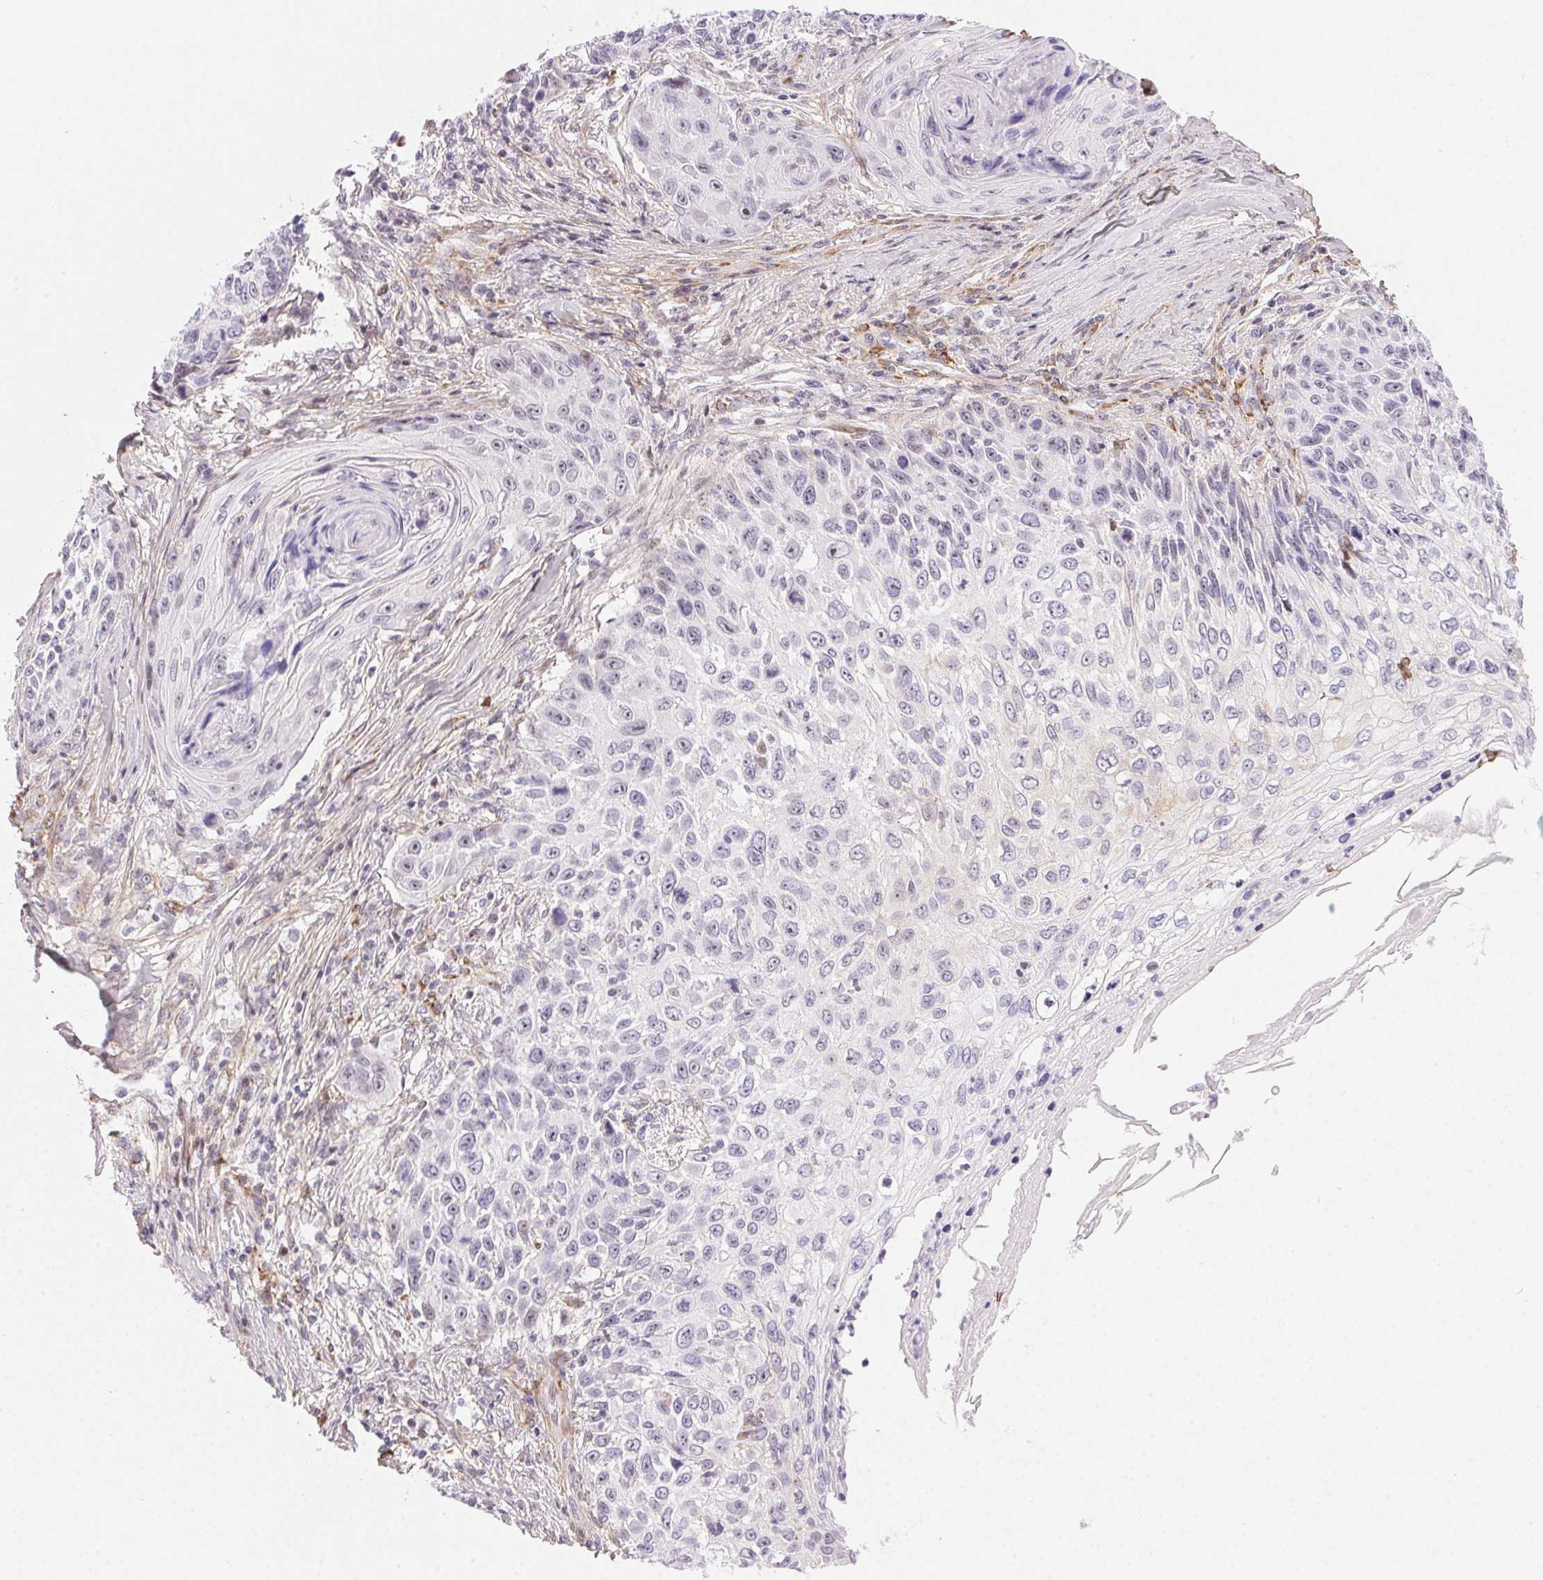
{"staining": {"intensity": "weak", "quantity": "<25%", "location": "nuclear"}, "tissue": "skin cancer", "cell_type": "Tumor cells", "image_type": "cancer", "snomed": [{"axis": "morphology", "description": "Squamous cell carcinoma, NOS"}, {"axis": "topography", "description": "Skin"}], "caption": "This is a histopathology image of immunohistochemistry staining of skin cancer (squamous cell carcinoma), which shows no positivity in tumor cells.", "gene": "PDZD2", "patient": {"sex": "male", "age": 92}}